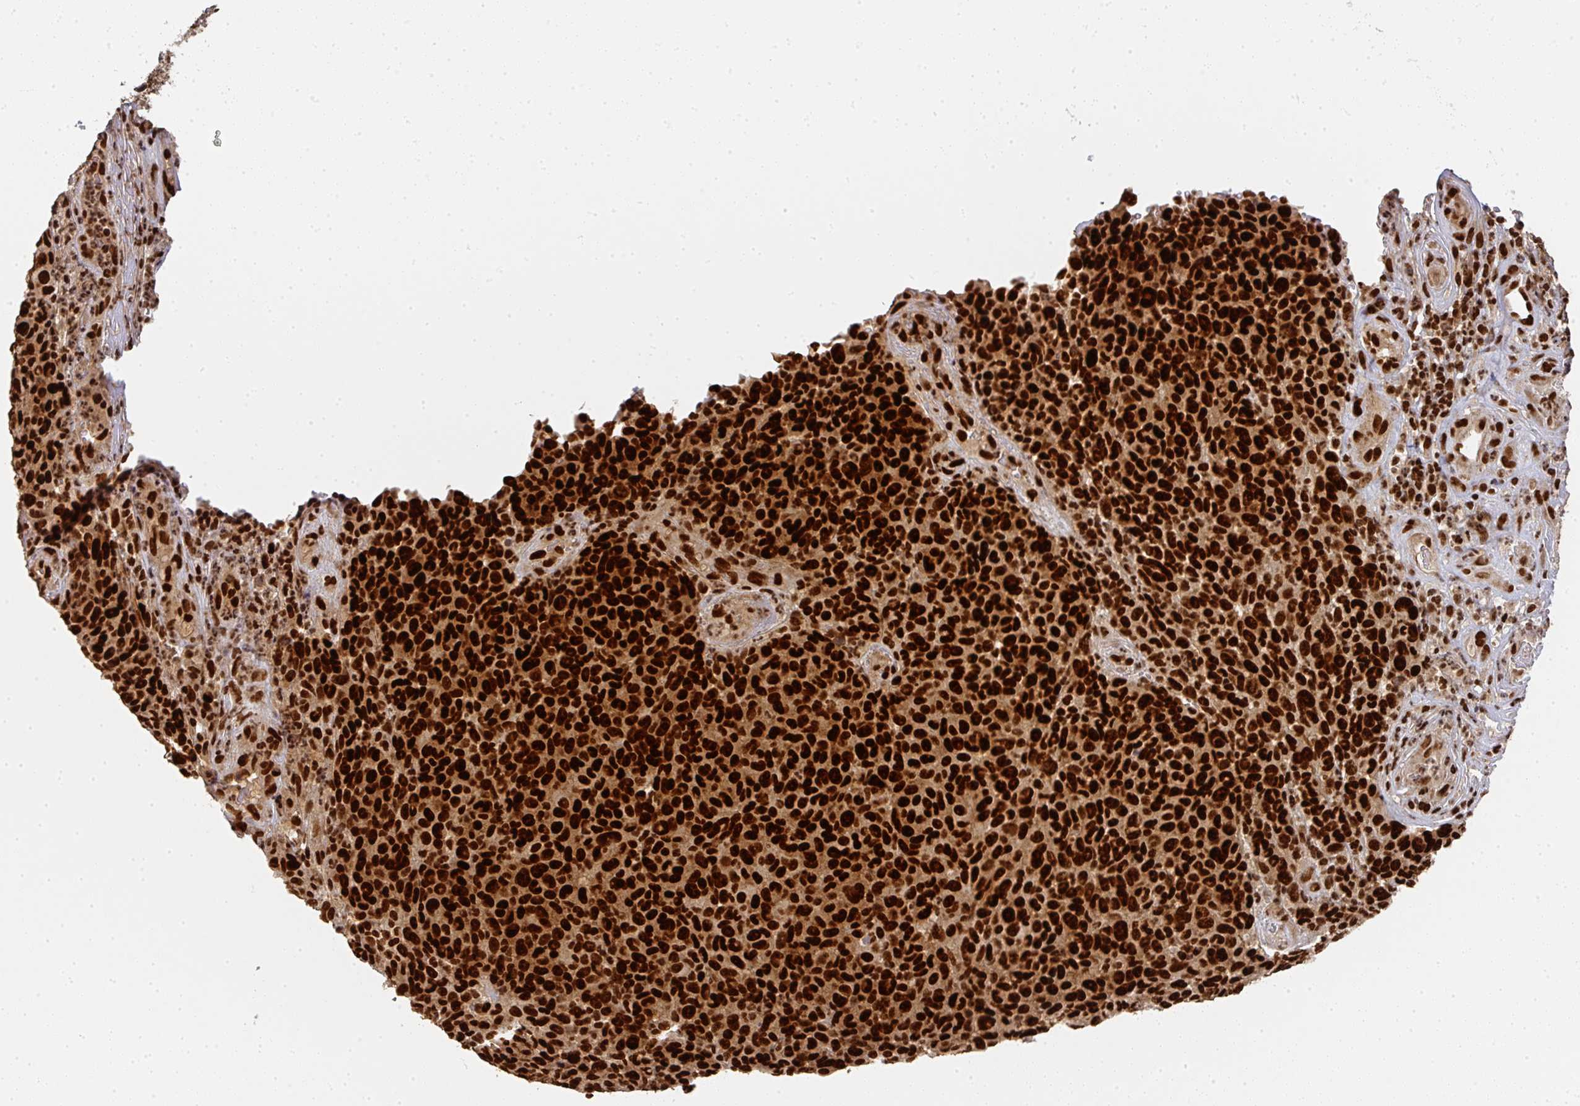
{"staining": {"intensity": "strong", "quantity": ">75%", "location": "nuclear"}, "tissue": "melanoma", "cell_type": "Tumor cells", "image_type": "cancer", "snomed": [{"axis": "morphology", "description": "Malignant melanoma, NOS"}, {"axis": "topography", "description": "Skin"}], "caption": "Immunohistochemistry (IHC) staining of melanoma, which demonstrates high levels of strong nuclear positivity in approximately >75% of tumor cells indicating strong nuclear protein staining. The staining was performed using DAB (brown) for protein detection and nuclei were counterstained in hematoxylin (blue).", "gene": "DIDO1", "patient": {"sex": "male", "age": 49}}